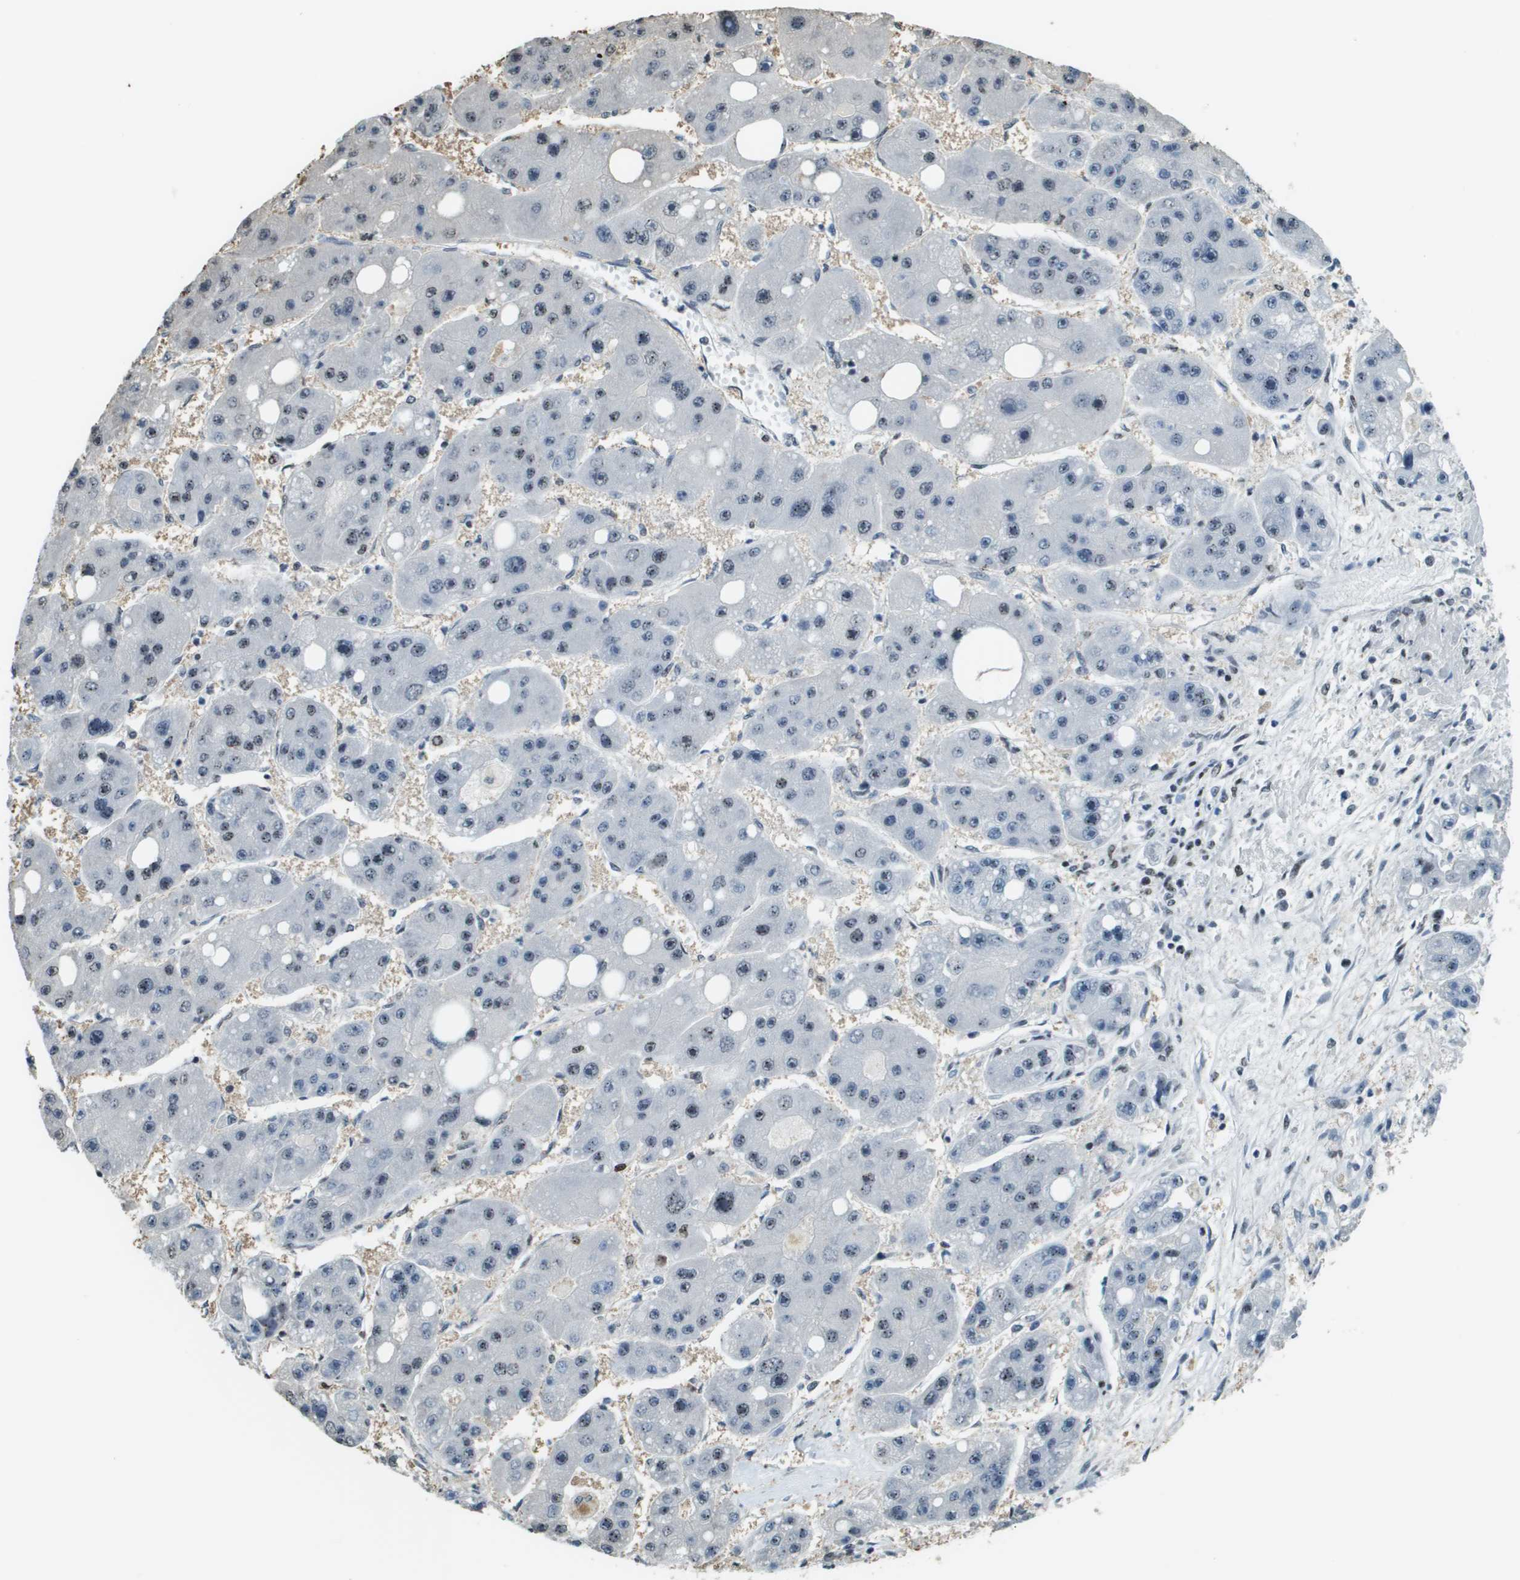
{"staining": {"intensity": "weak", "quantity": "<25%", "location": "nuclear"}, "tissue": "liver cancer", "cell_type": "Tumor cells", "image_type": "cancer", "snomed": [{"axis": "morphology", "description": "Carcinoma, Hepatocellular, NOS"}, {"axis": "topography", "description": "Liver"}], "caption": "Image shows no significant protein expression in tumor cells of liver cancer.", "gene": "SP100", "patient": {"sex": "female", "age": 61}}